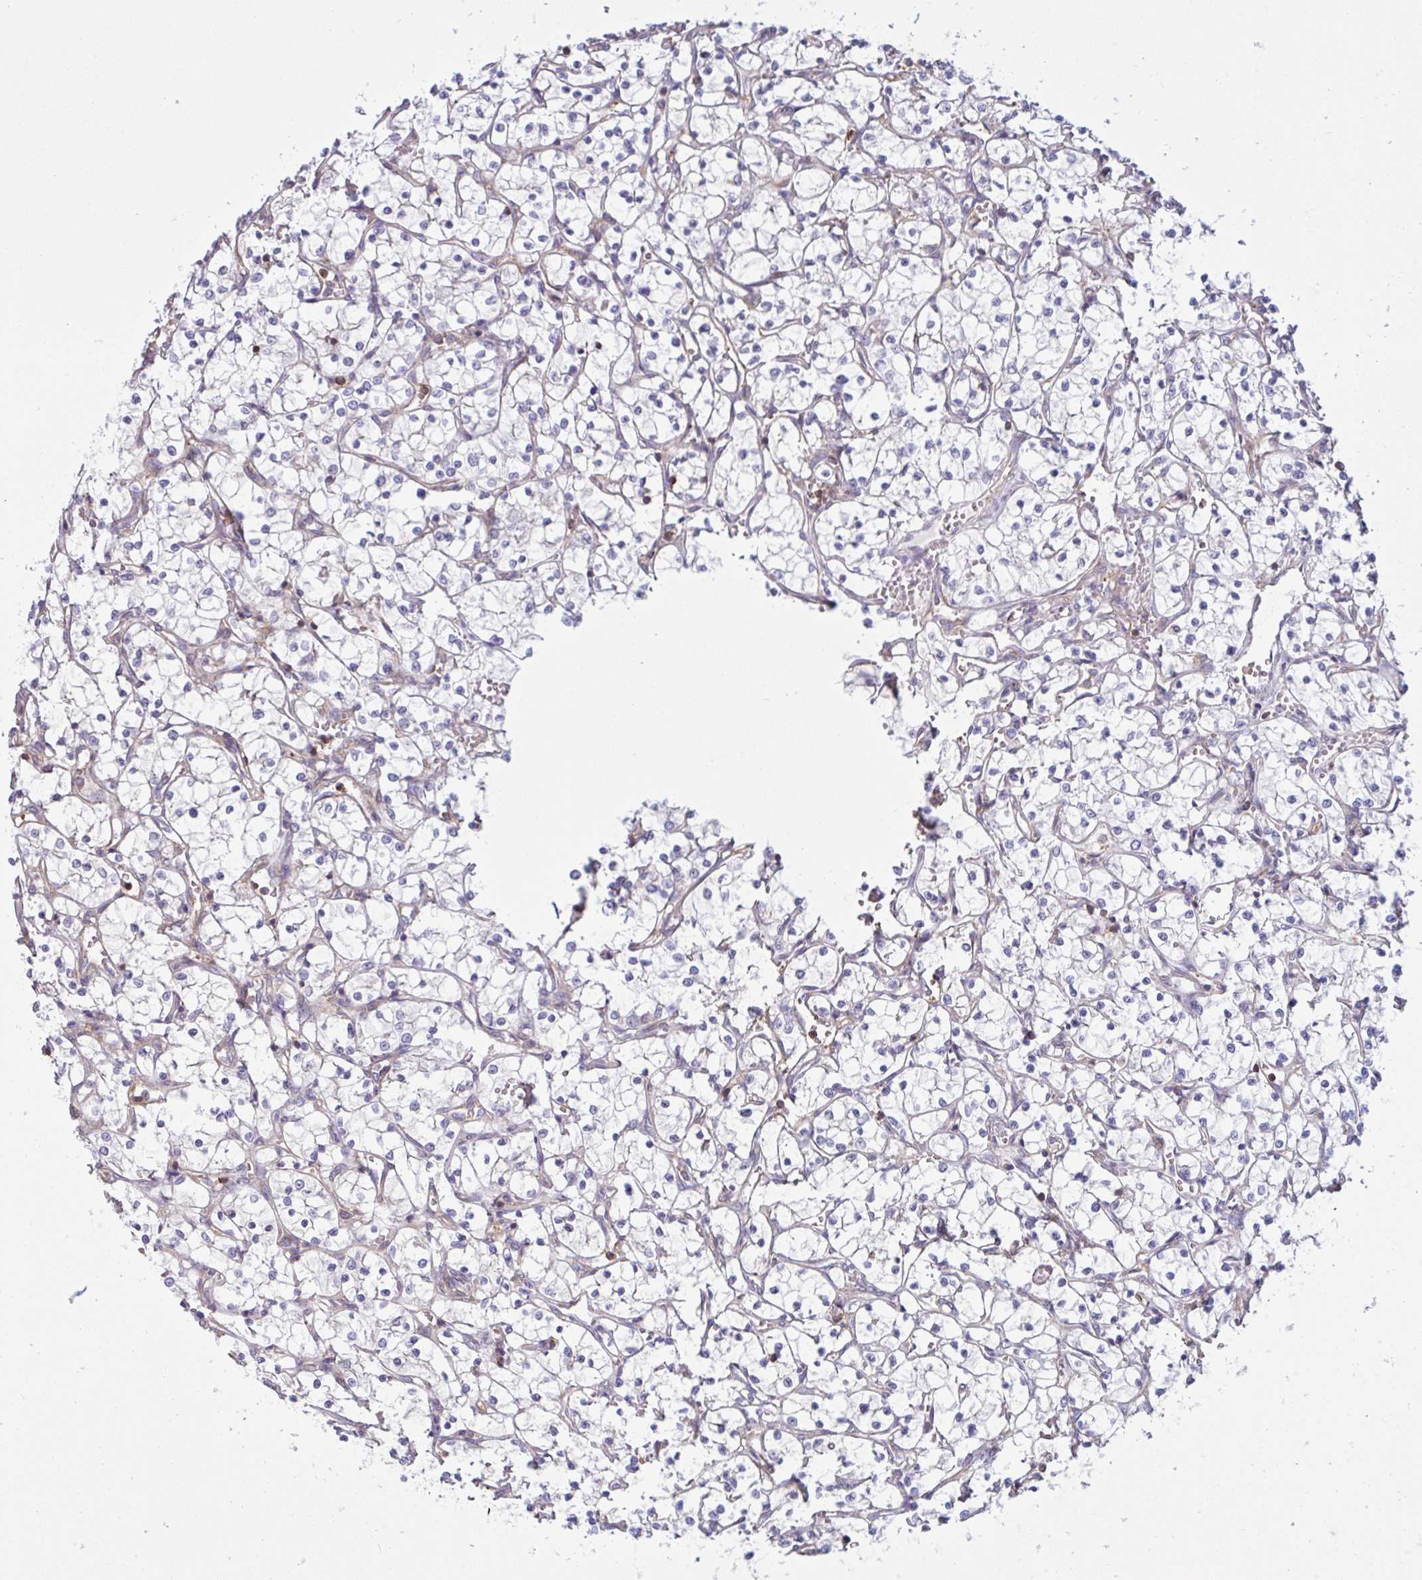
{"staining": {"intensity": "negative", "quantity": "none", "location": "none"}, "tissue": "renal cancer", "cell_type": "Tumor cells", "image_type": "cancer", "snomed": [{"axis": "morphology", "description": "Adenocarcinoma, NOS"}, {"axis": "topography", "description": "Kidney"}], "caption": "Protein analysis of renal cancer (adenocarcinoma) exhibits no significant positivity in tumor cells.", "gene": "TSC22D3", "patient": {"sex": "female", "age": 69}}